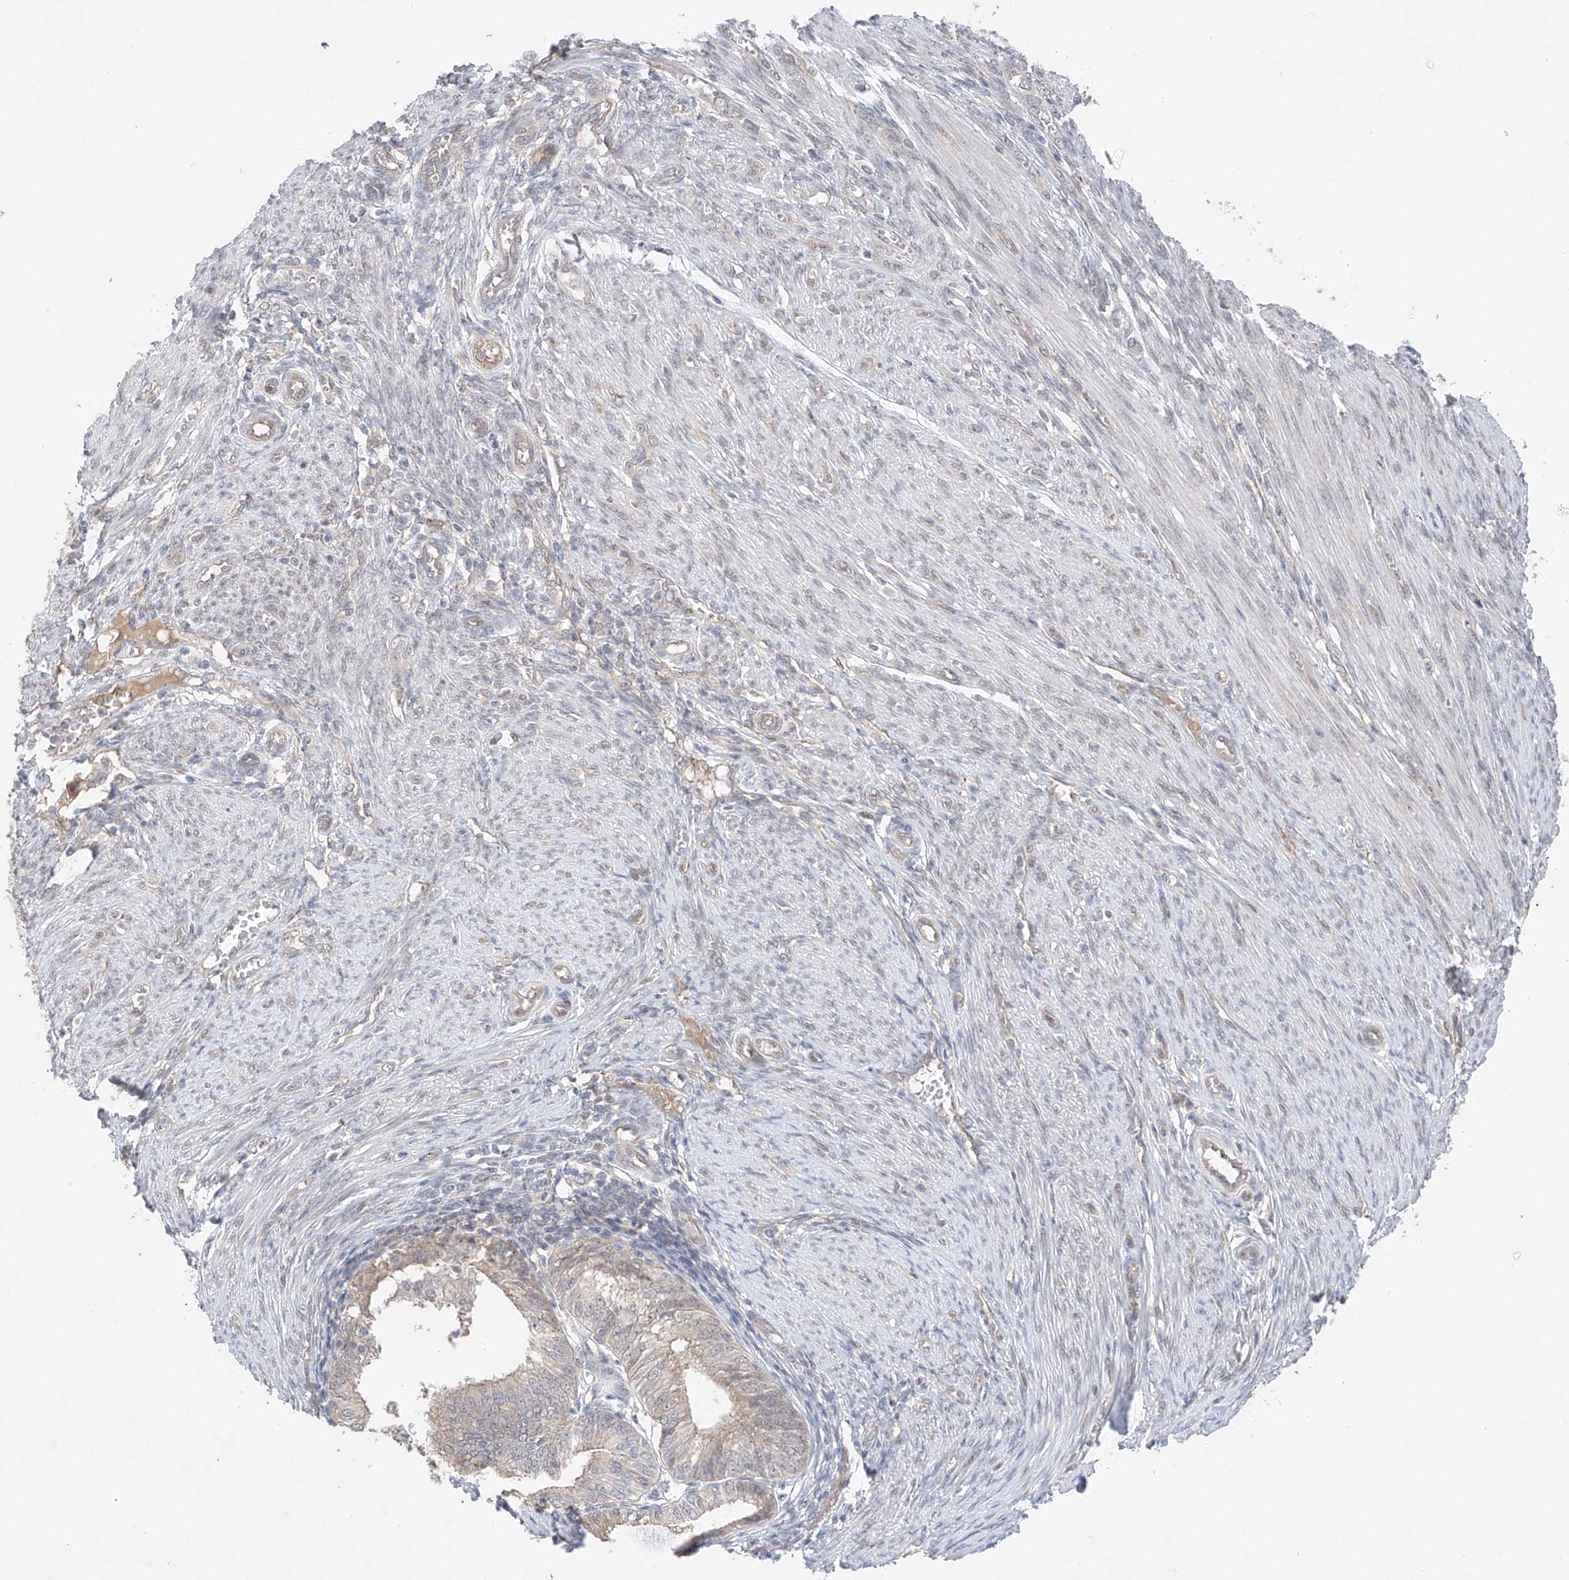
{"staining": {"intensity": "weak", "quantity": "<25%", "location": "cytoplasmic/membranous"}, "tissue": "endometrial cancer", "cell_type": "Tumor cells", "image_type": "cancer", "snomed": [{"axis": "morphology", "description": "Adenocarcinoma, NOS"}, {"axis": "topography", "description": "Endometrium"}], "caption": "Endometrial cancer was stained to show a protein in brown. There is no significant staining in tumor cells.", "gene": "IL22RA2", "patient": {"sex": "female", "age": 51}}